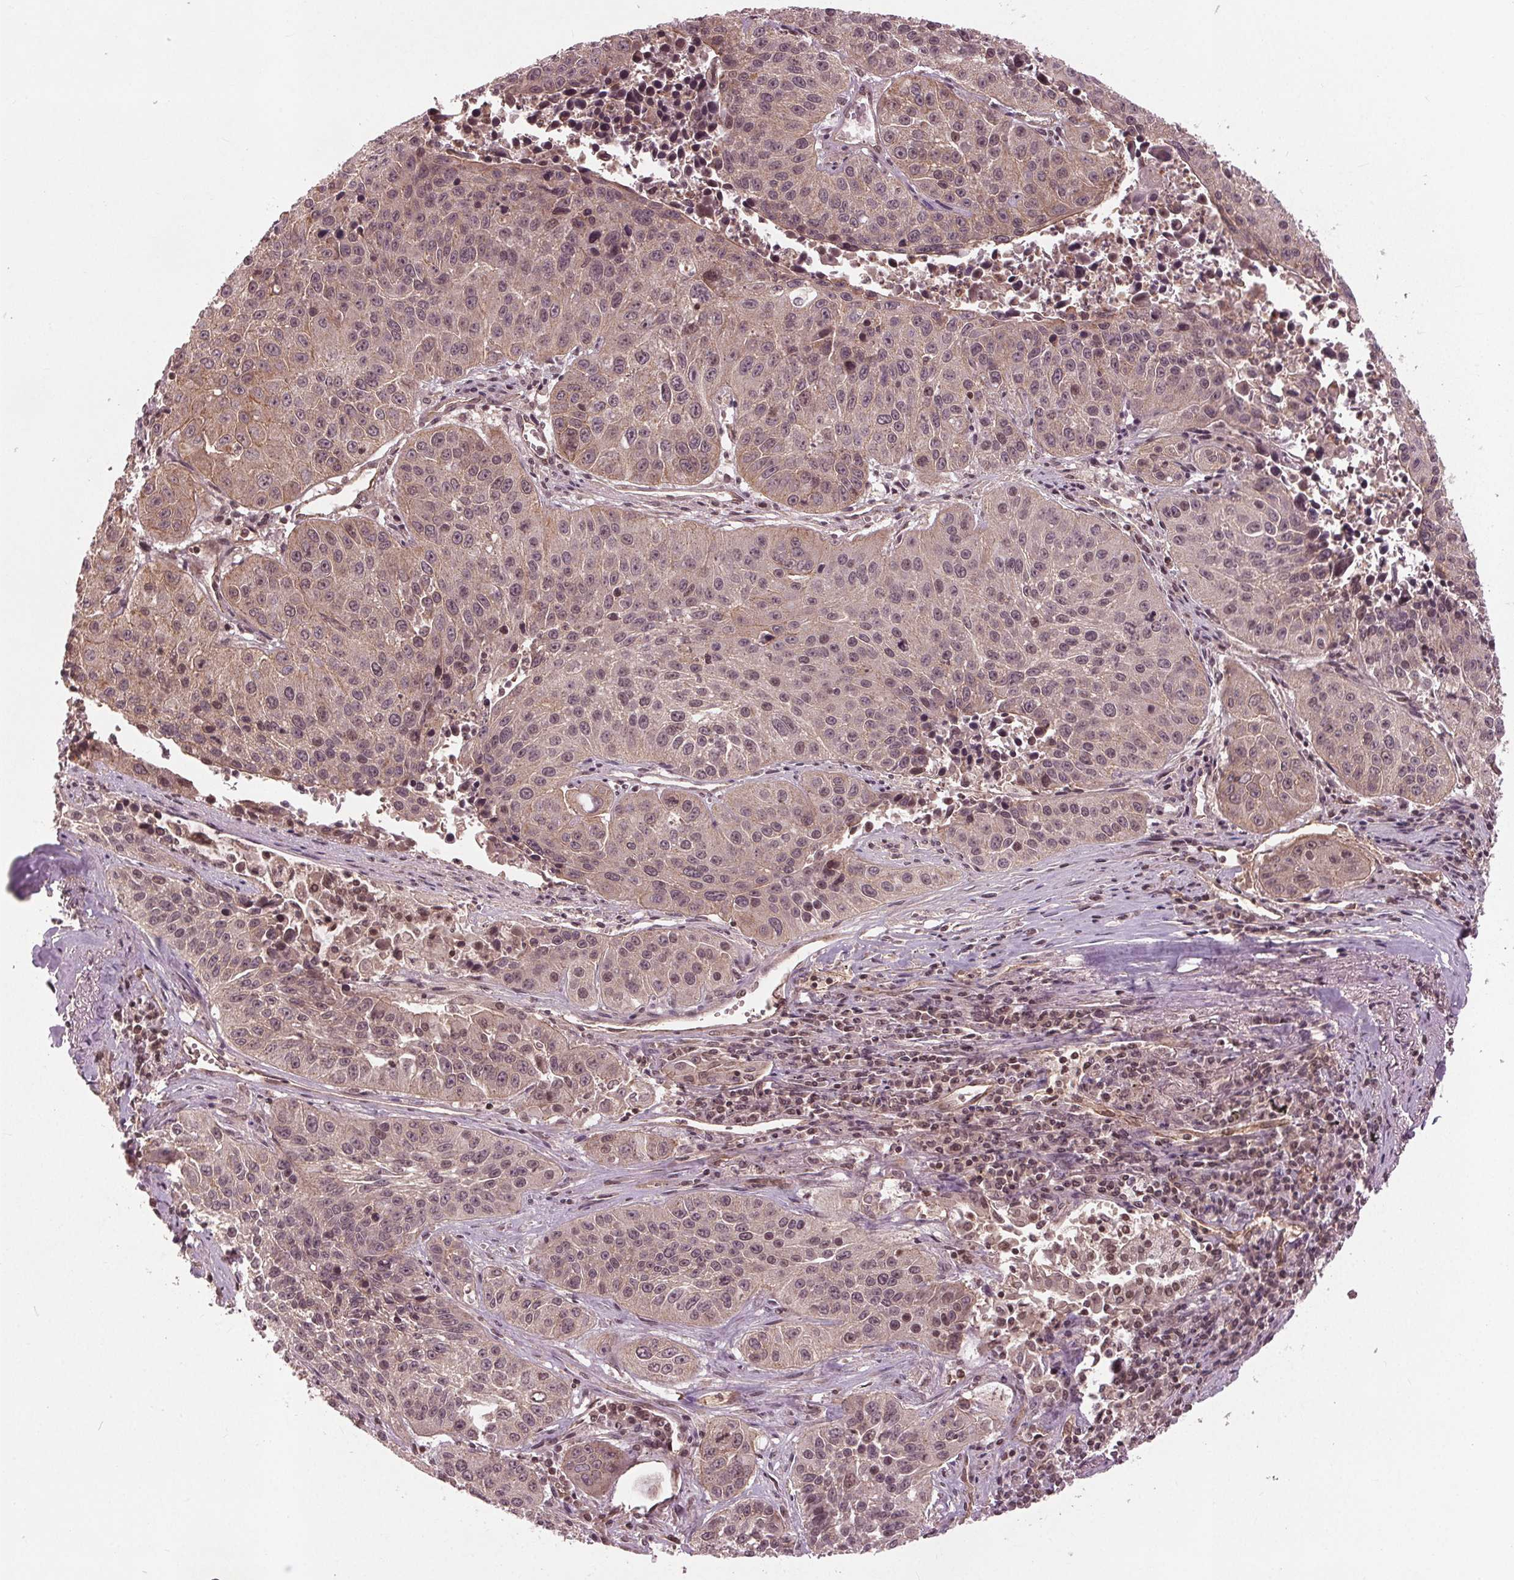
{"staining": {"intensity": "weak", "quantity": "25%-75%", "location": "cytoplasmic/membranous,nuclear"}, "tissue": "lung cancer", "cell_type": "Tumor cells", "image_type": "cancer", "snomed": [{"axis": "morphology", "description": "Squamous cell carcinoma, NOS"}, {"axis": "topography", "description": "Lung"}], "caption": "Immunohistochemistry (DAB) staining of lung cancer demonstrates weak cytoplasmic/membranous and nuclear protein expression in about 25%-75% of tumor cells.", "gene": "BTBD1", "patient": {"sex": "female", "age": 61}}